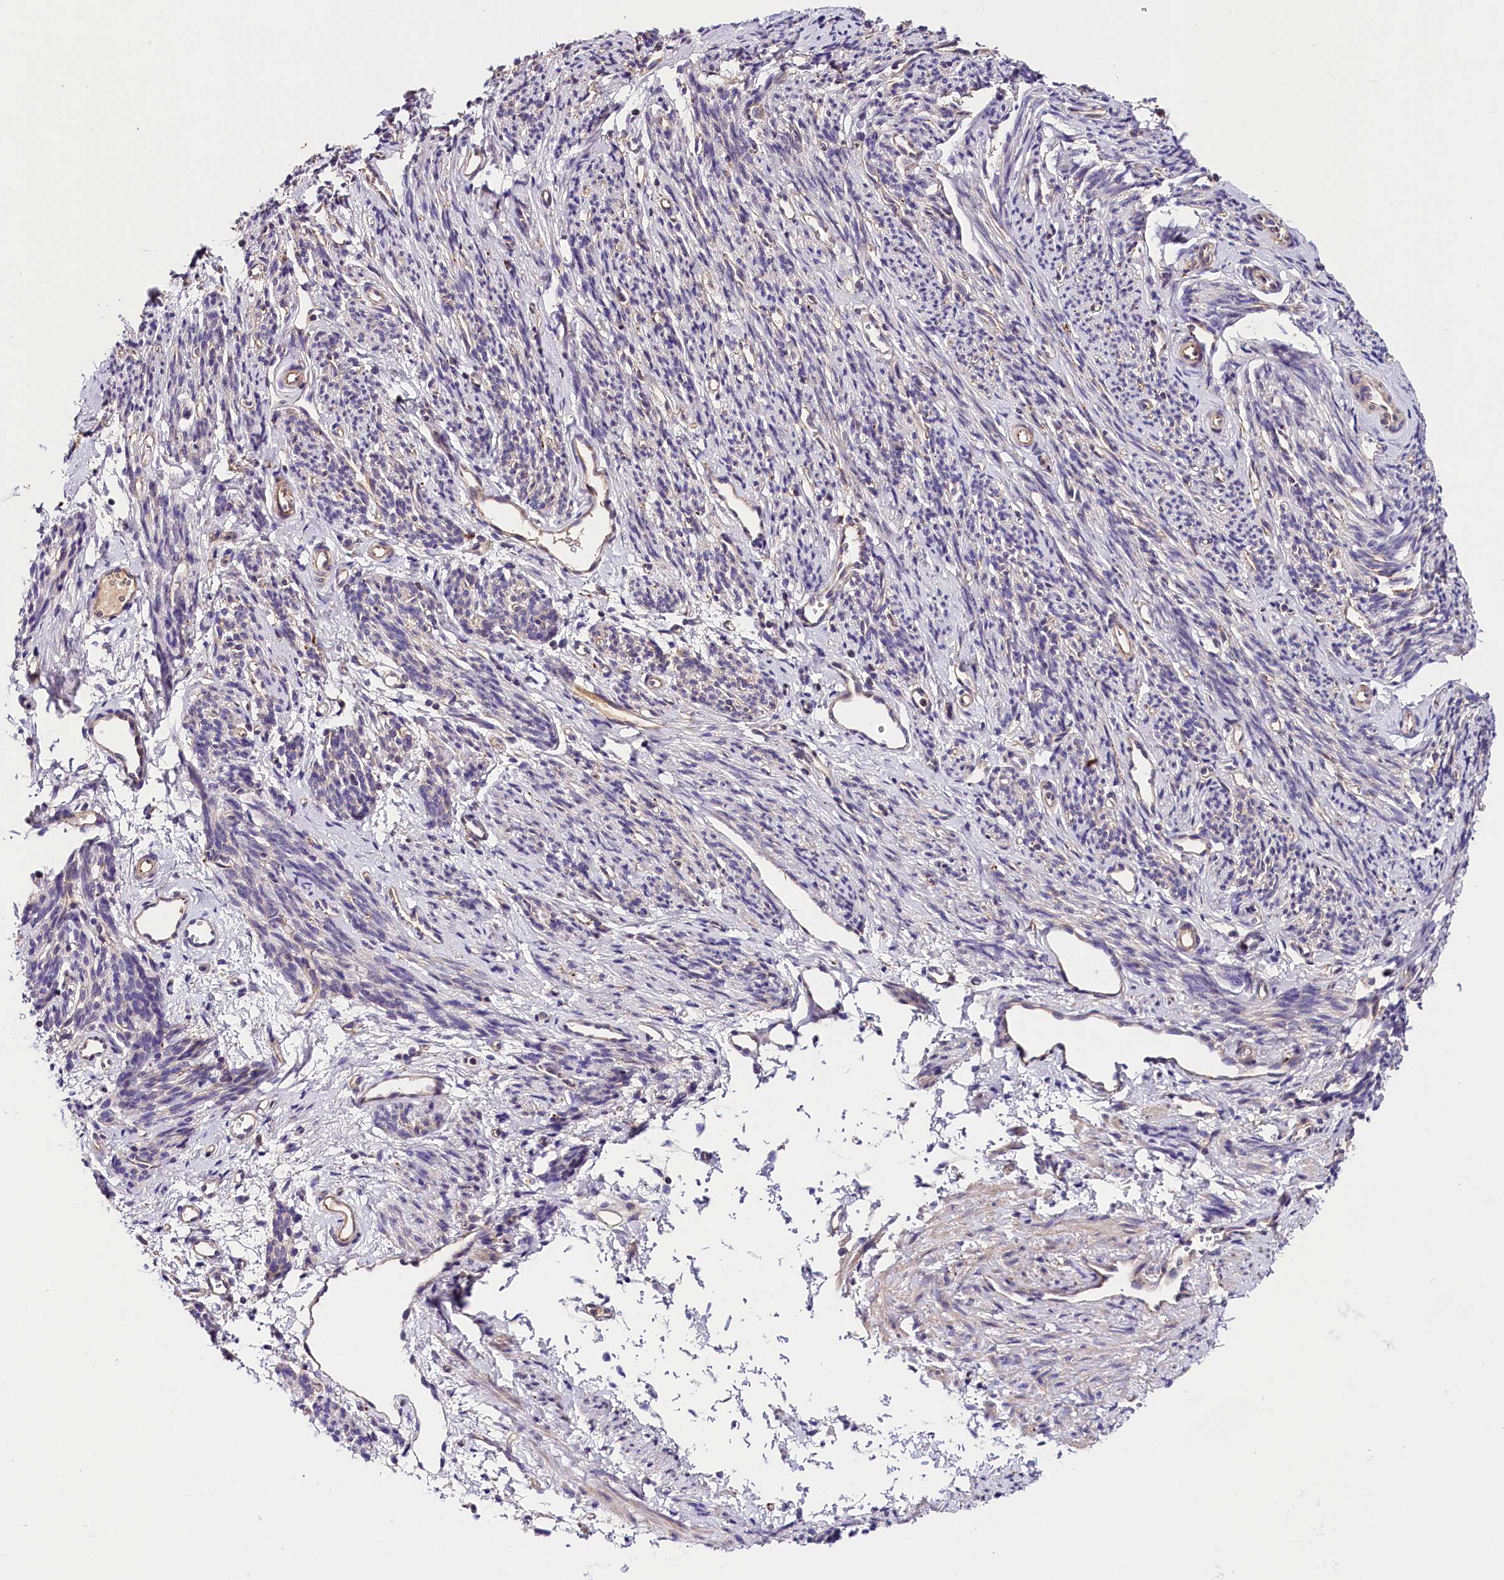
{"staining": {"intensity": "weak", "quantity": "25%-75%", "location": "cytoplasmic/membranous"}, "tissue": "smooth muscle", "cell_type": "Smooth muscle cells", "image_type": "normal", "snomed": [{"axis": "morphology", "description": "Normal tissue, NOS"}, {"axis": "topography", "description": "Smooth muscle"}, {"axis": "topography", "description": "Uterus"}], "caption": "IHC histopathology image of unremarkable smooth muscle stained for a protein (brown), which reveals low levels of weak cytoplasmic/membranous expression in about 25%-75% of smooth muscle cells.", "gene": "SPG11", "patient": {"sex": "female", "age": 59}}